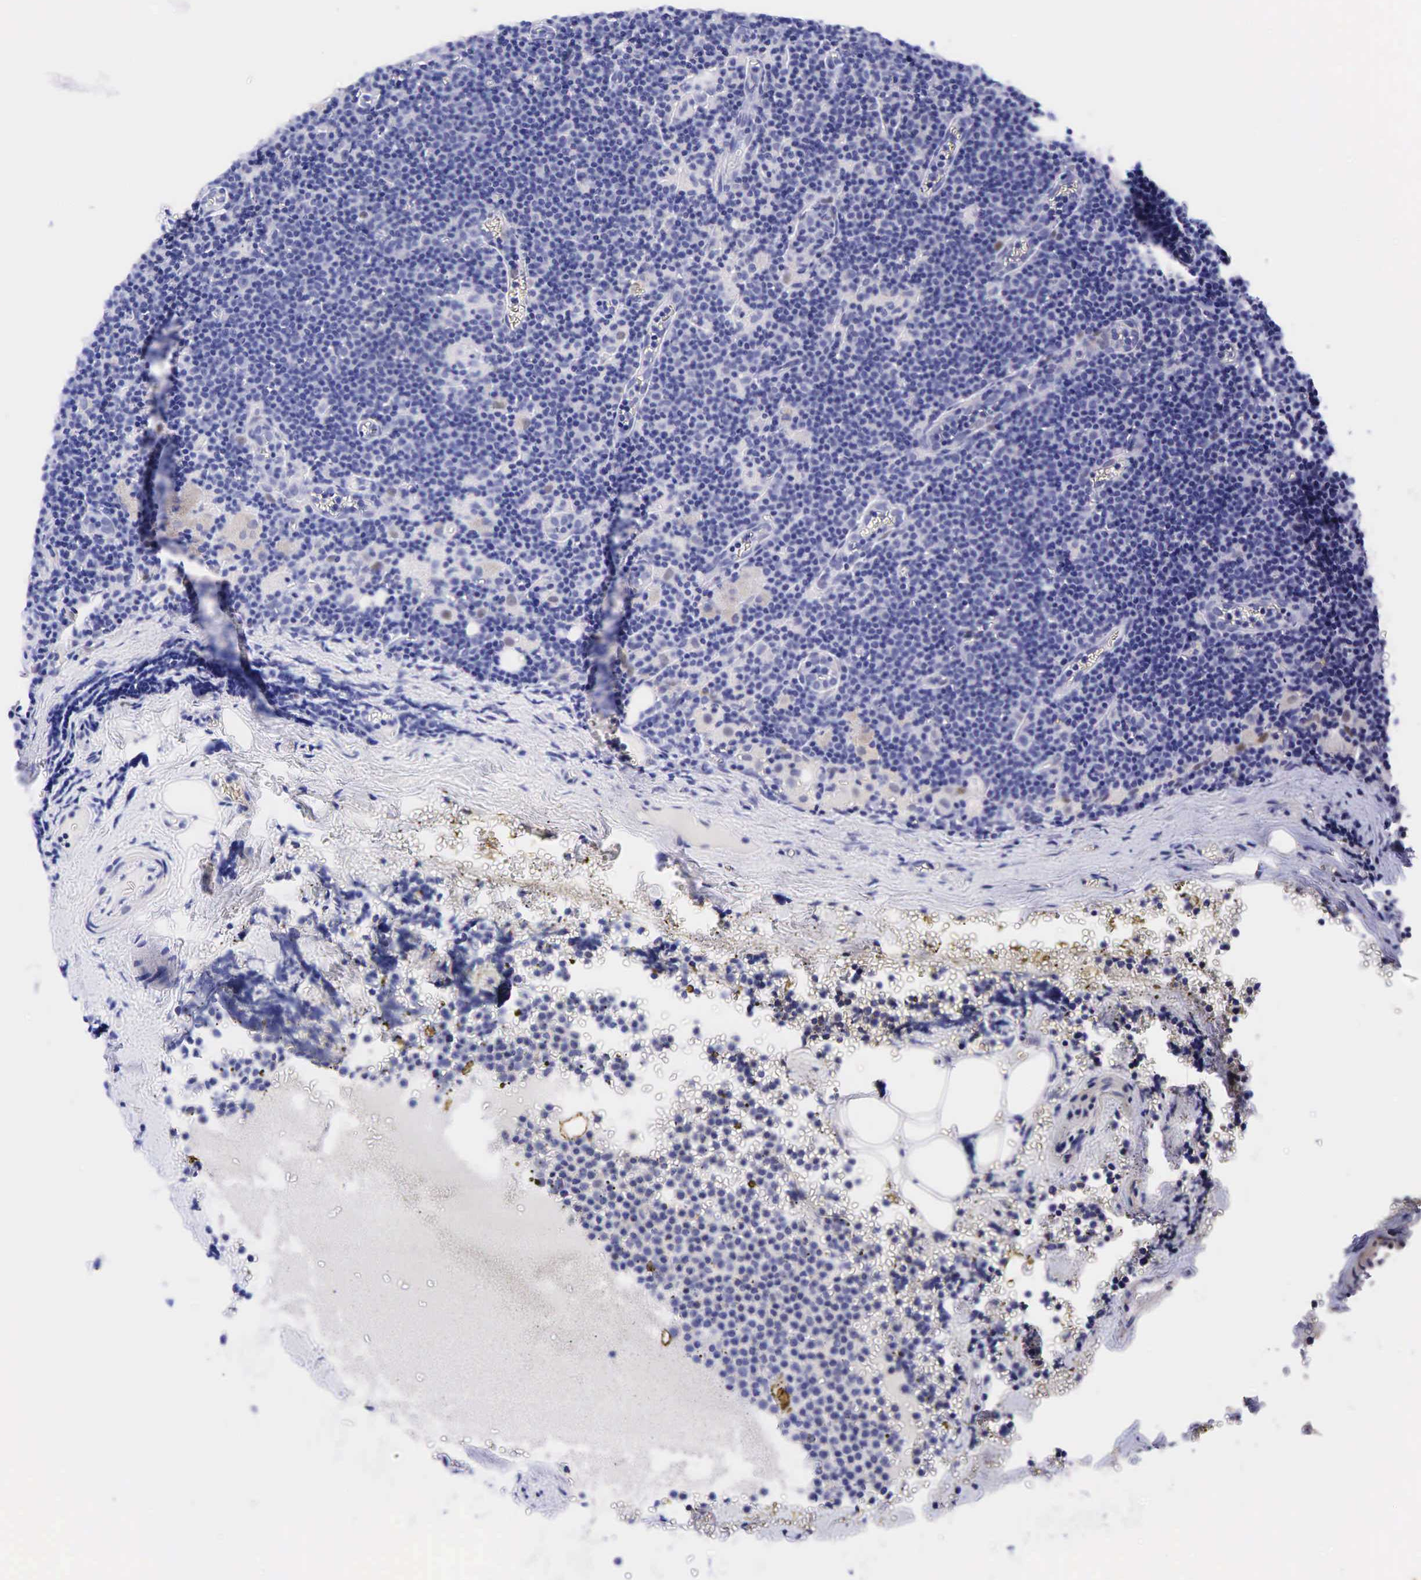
{"staining": {"intensity": "negative", "quantity": "none", "location": "none"}, "tissue": "lymphoma", "cell_type": "Tumor cells", "image_type": "cancer", "snomed": [{"axis": "morphology", "description": "Malignant lymphoma, non-Hodgkin's type, Low grade"}, {"axis": "topography", "description": "Lymph node"}], "caption": "This is an immunohistochemistry histopathology image of lymphoma. There is no staining in tumor cells.", "gene": "CCND1", "patient": {"sex": "male", "age": 57}}